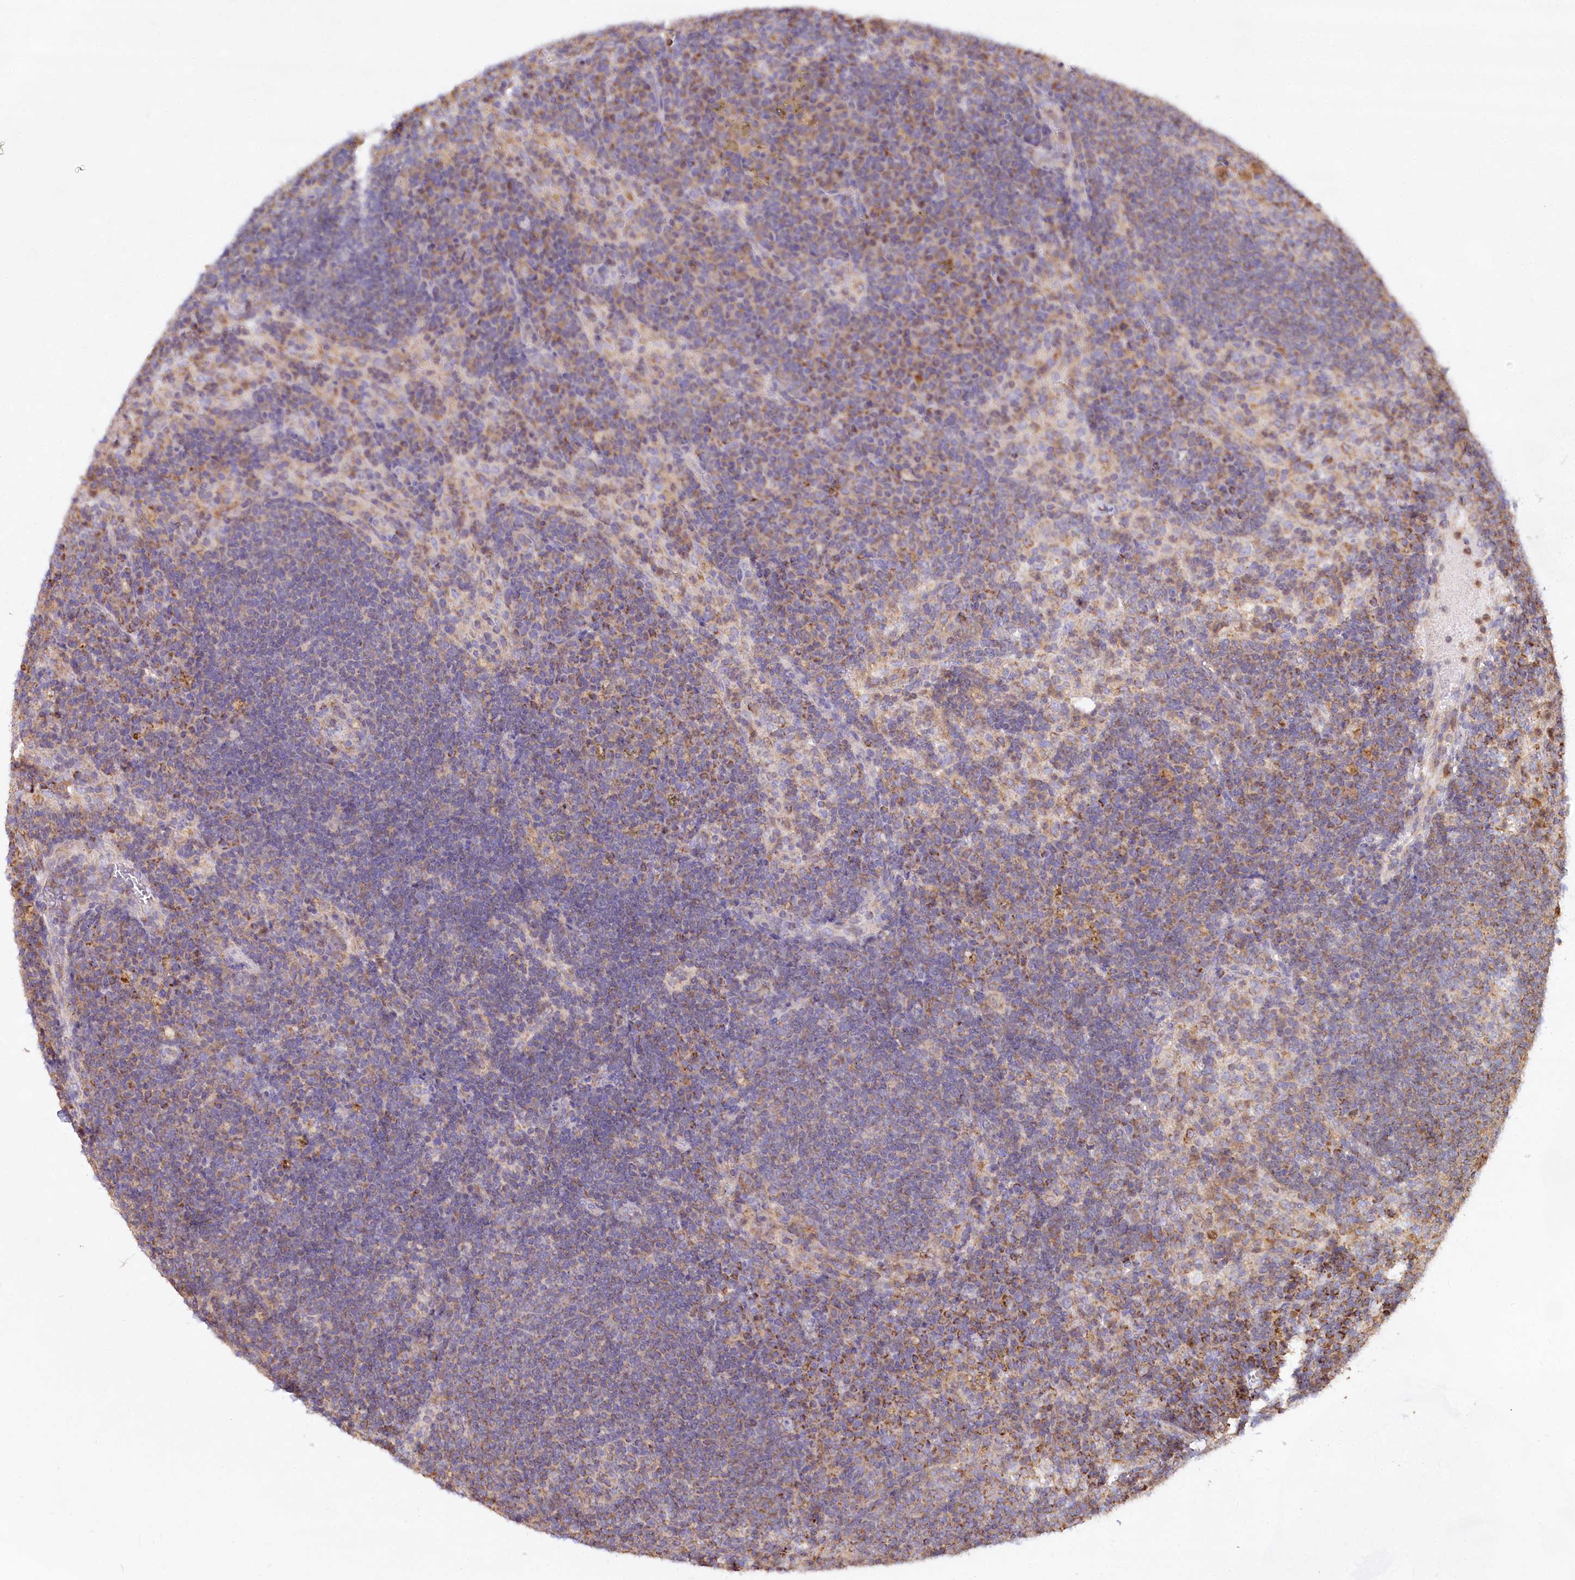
{"staining": {"intensity": "moderate", "quantity": "<25%", "location": "cytoplasmic/membranous"}, "tissue": "lymph node", "cell_type": "Germinal center cells", "image_type": "normal", "snomed": [{"axis": "morphology", "description": "Normal tissue, NOS"}, {"axis": "topography", "description": "Lymph node"}], "caption": "High-power microscopy captured an immunohistochemistry histopathology image of unremarkable lymph node, revealing moderate cytoplasmic/membranous expression in about <25% of germinal center cells. (brown staining indicates protein expression, while blue staining denotes nuclei).", "gene": "TASOR2", "patient": {"sex": "female", "age": 70}}